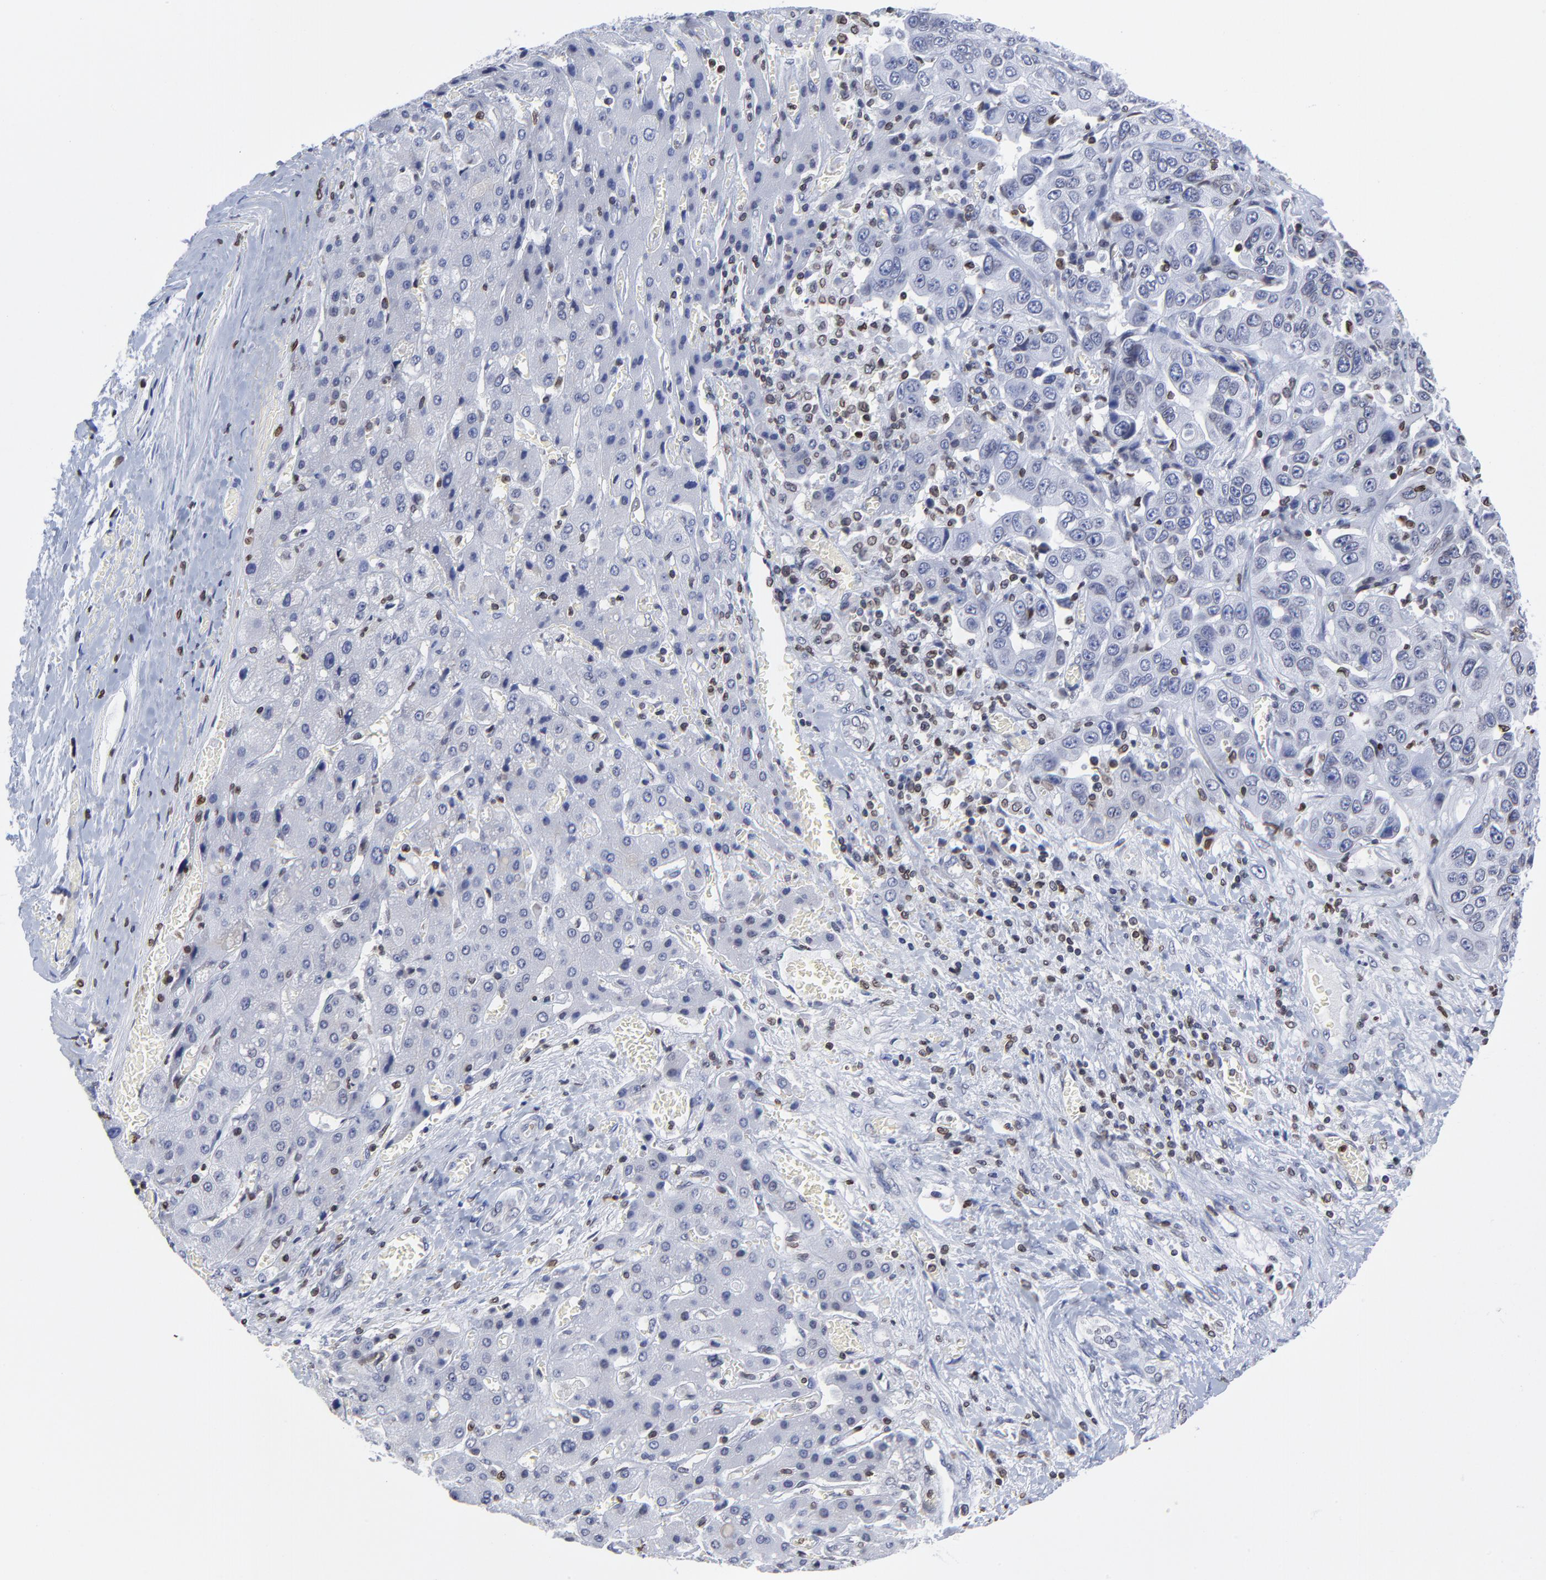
{"staining": {"intensity": "negative", "quantity": "none", "location": "none"}, "tissue": "liver cancer", "cell_type": "Tumor cells", "image_type": "cancer", "snomed": [{"axis": "morphology", "description": "Cholangiocarcinoma"}, {"axis": "topography", "description": "Liver"}], "caption": "Tumor cells are negative for protein expression in human cholangiocarcinoma (liver). (DAB immunohistochemistry visualized using brightfield microscopy, high magnification).", "gene": "THAP7", "patient": {"sex": "female", "age": 52}}